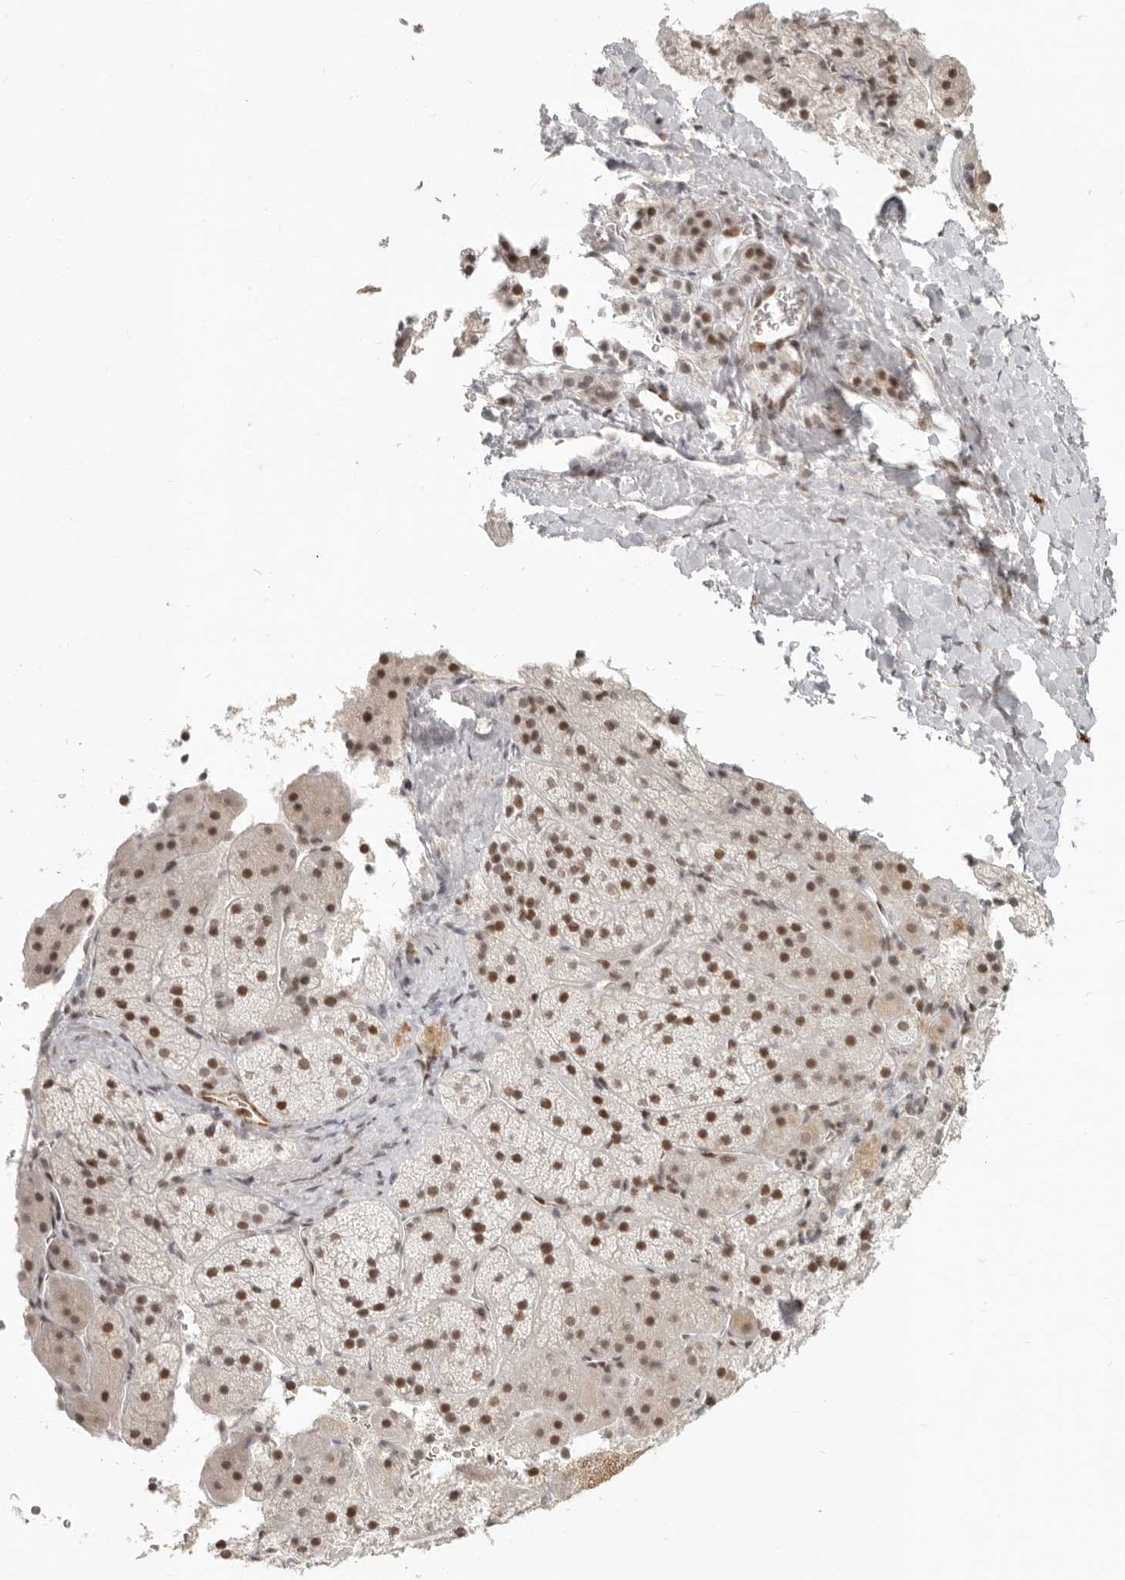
{"staining": {"intensity": "moderate", "quantity": ">75%", "location": "nuclear"}, "tissue": "adrenal gland", "cell_type": "Glandular cells", "image_type": "normal", "snomed": [{"axis": "morphology", "description": "Normal tissue, NOS"}, {"axis": "topography", "description": "Adrenal gland"}], "caption": "Adrenal gland stained with DAB (3,3'-diaminobenzidine) IHC displays medium levels of moderate nuclear staining in about >75% of glandular cells.", "gene": "GABPA", "patient": {"sex": "female", "age": 44}}